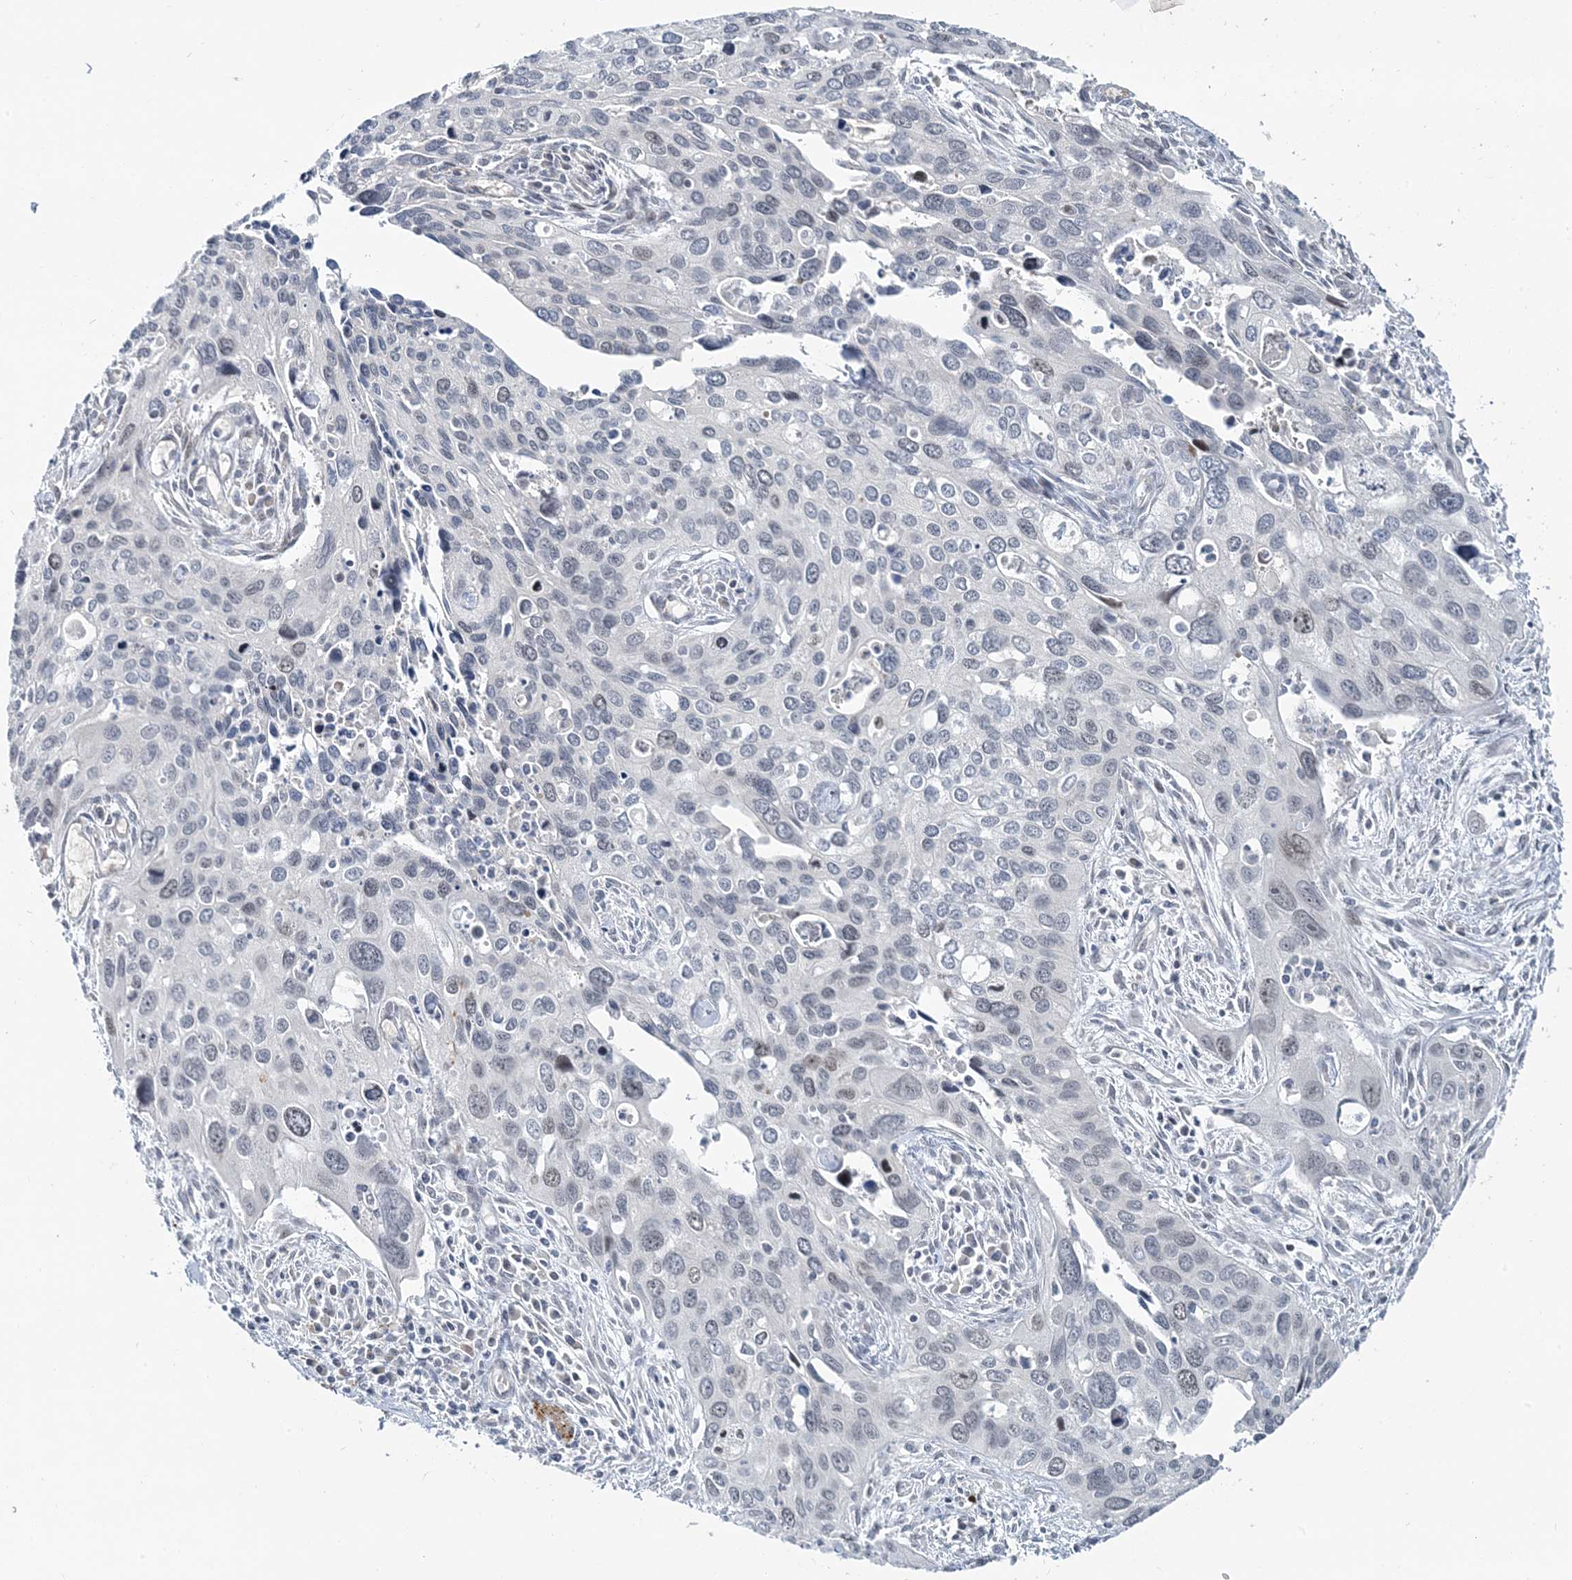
{"staining": {"intensity": "negative", "quantity": "none", "location": "none"}, "tissue": "cervical cancer", "cell_type": "Tumor cells", "image_type": "cancer", "snomed": [{"axis": "morphology", "description": "Squamous cell carcinoma, NOS"}, {"axis": "topography", "description": "Cervix"}], "caption": "Immunohistochemistry (IHC) image of human cervical cancer (squamous cell carcinoma) stained for a protein (brown), which exhibits no staining in tumor cells.", "gene": "LEXM", "patient": {"sex": "female", "age": 55}}